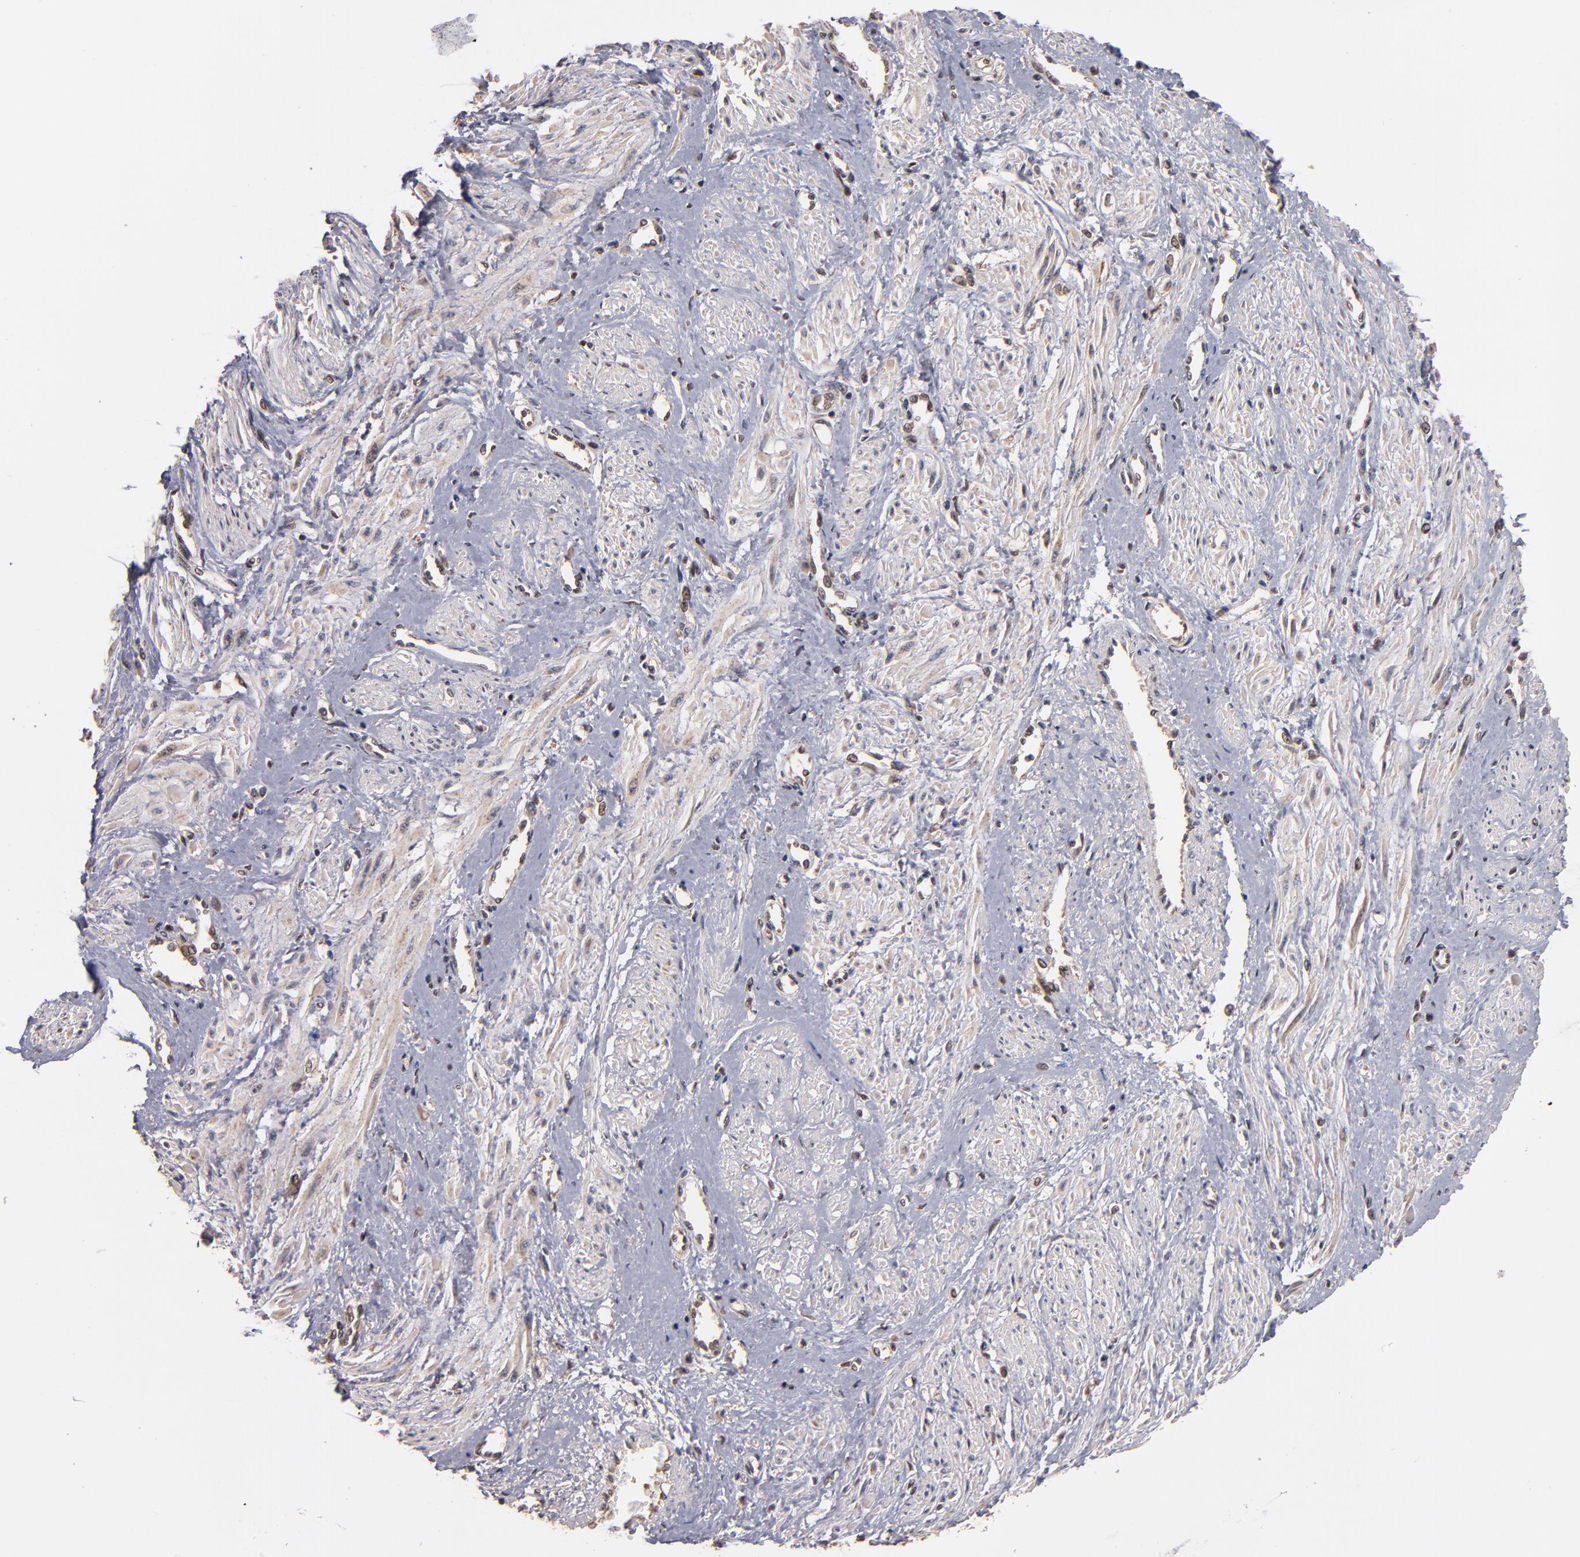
{"staining": {"intensity": "moderate", "quantity": ">75%", "location": "nuclear"}, "tissue": "smooth muscle", "cell_type": "Smooth muscle cells", "image_type": "normal", "snomed": [{"axis": "morphology", "description": "Normal tissue, NOS"}, {"axis": "topography", "description": "Smooth muscle"}, {"axis": "topography", "description": "Uterus"}], "caption": "Protein staining of benign smooth muscle shows moderate nuclear expression in approximately >75% of smooth muscle cells. (Brightfield microscopy of DAB IHC at high magnification).", "gene": "CUL5", "patient": {"sex": "female", "age": 39}}